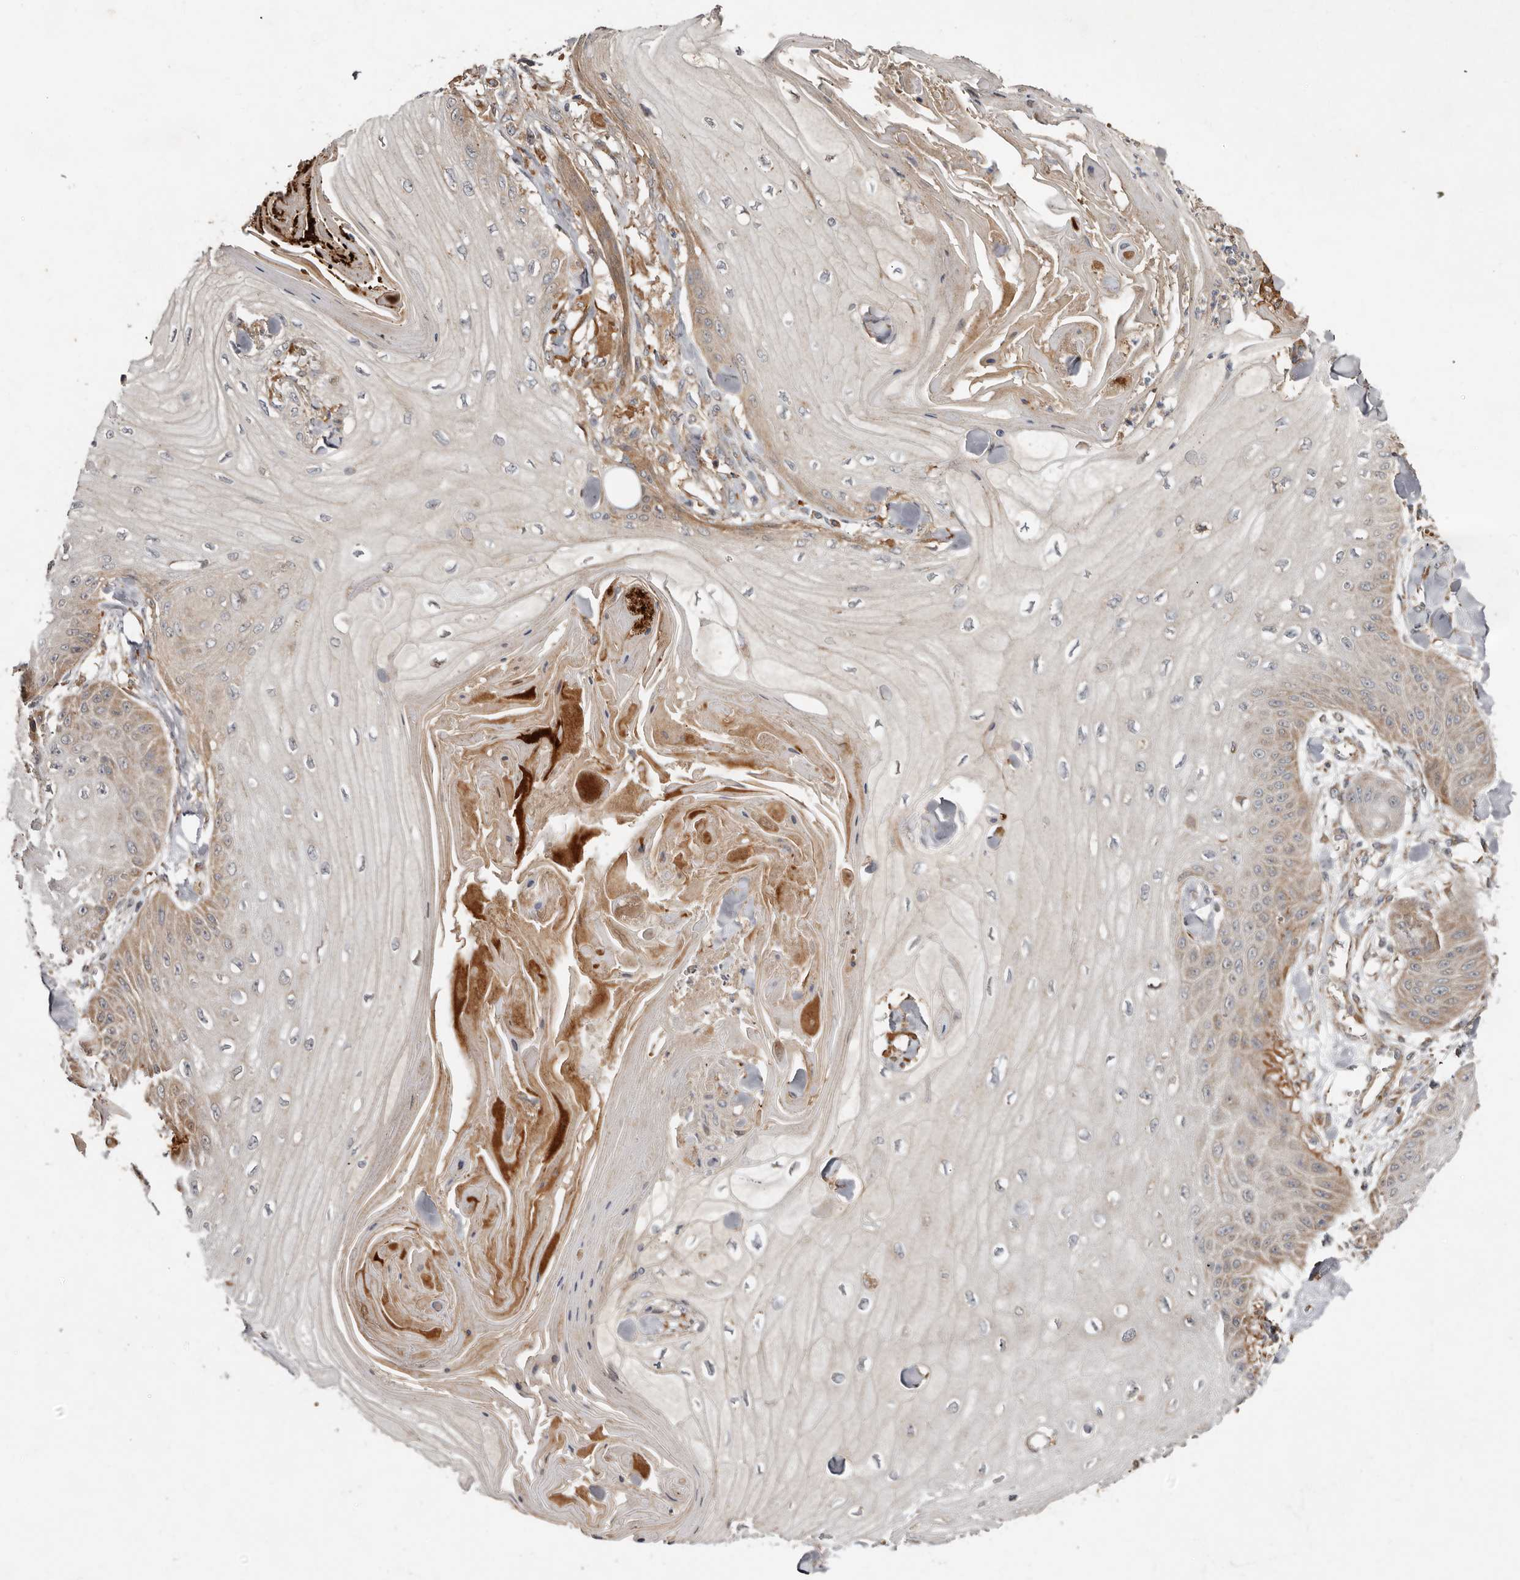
{"staining": {"intensity": "weak", "quantity": "<25%", "location": "cytoplasmic/membranous"}, "tissue": "skin cancer", "cell_type": "Tumor cells", "image_type": "cancer", "snomed": [{"axis": "morphology", "description": "Squamous cell carcinoma, NOS"}, {"axis": "topography", "description": "Skin"}], "caption": "The image shows no significant positivity in tumor cells of squamous cell carcinoma (skin).", "gene": "GOT1L1", "patient": {"sex": "male", "age": 74}}